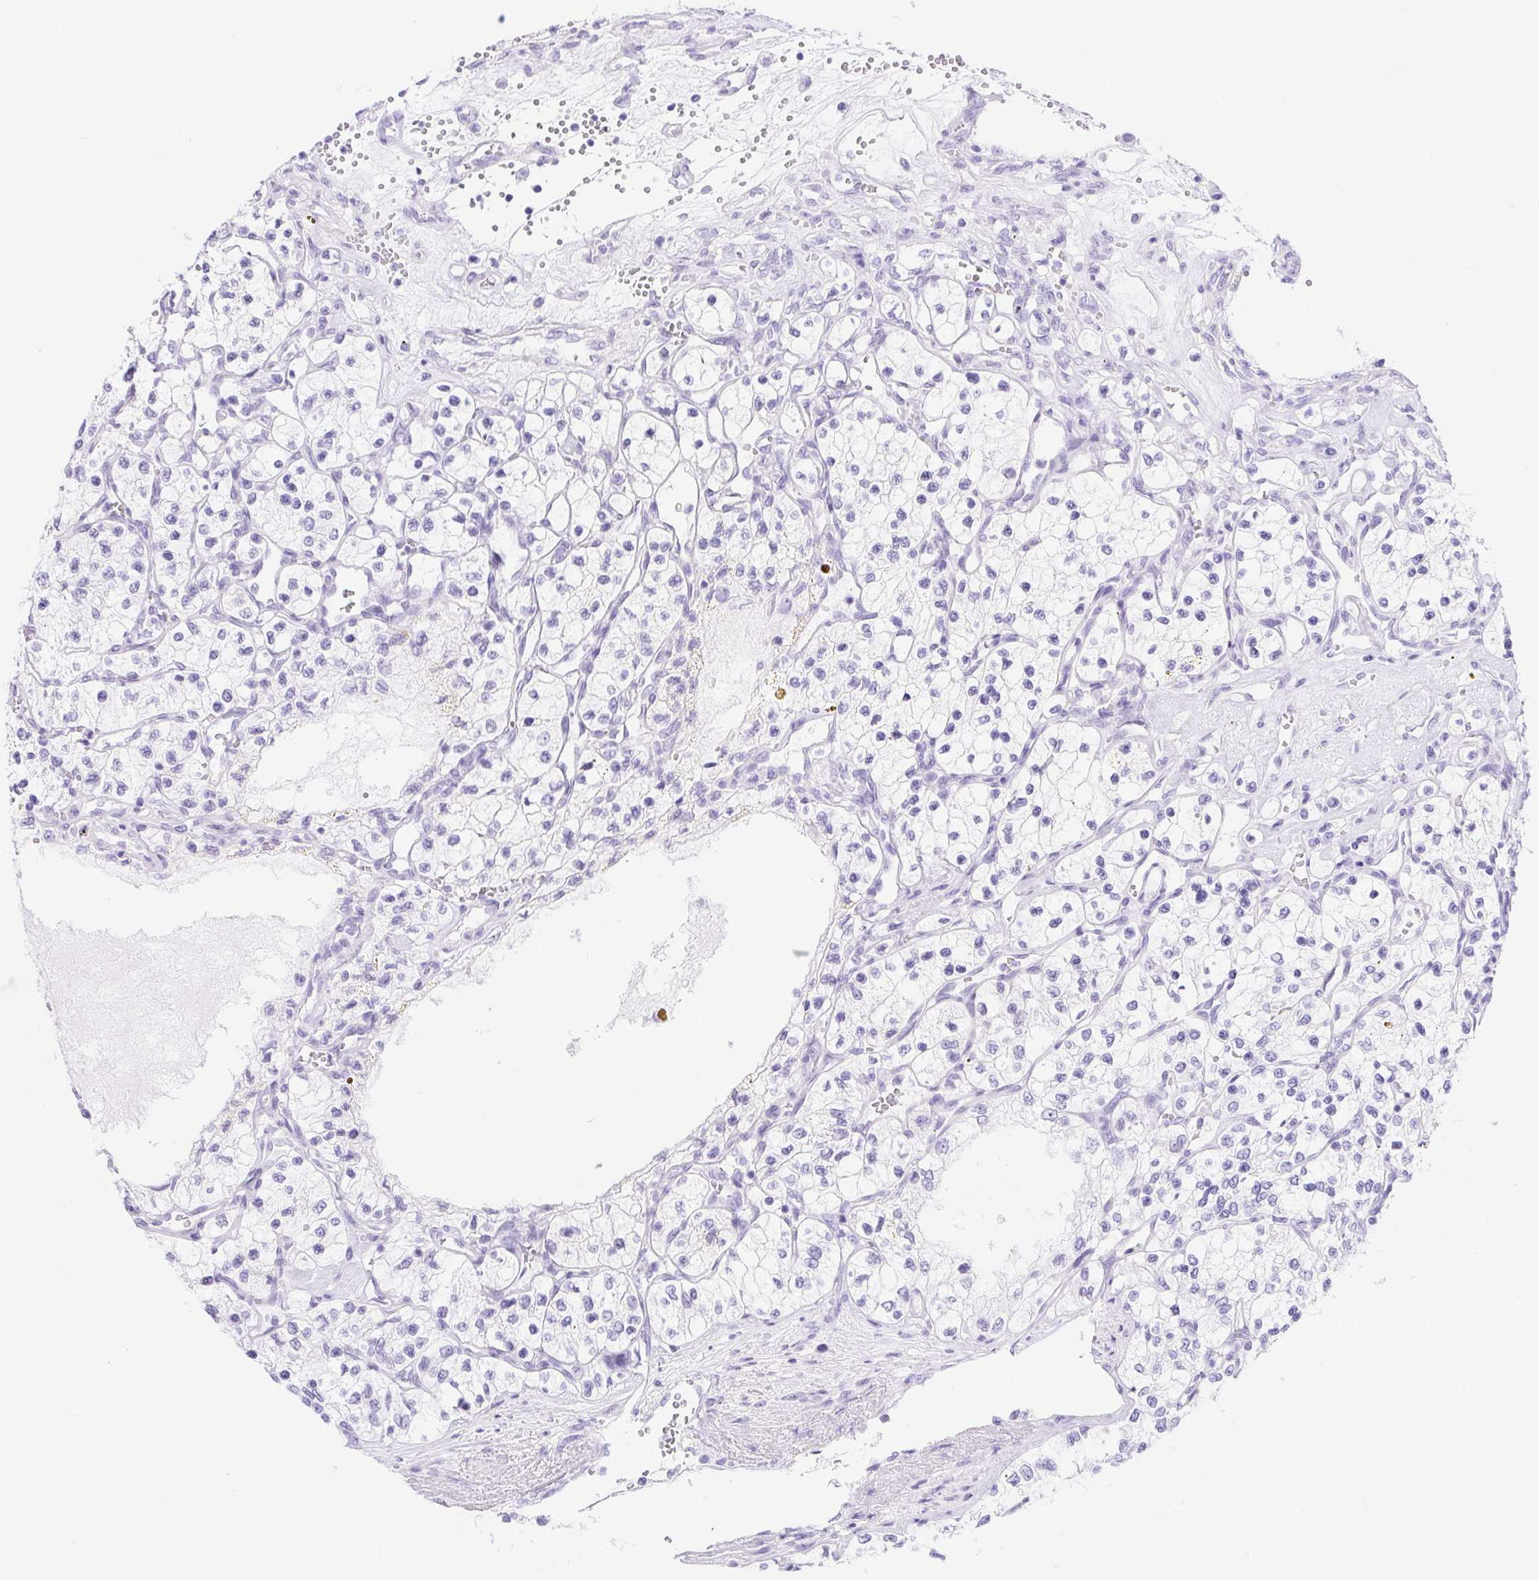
{"staining": {"intensity": "negative", "quantity": "none", "location": "none"}, "tissue": "renal cancer", "cell_type": "Tumor cells", "image_type": "cancer", "snomed": [{"axis": "morphology", "description": "Adenocarcinoma, NOS"}, {"axis": "topography", "description": "Kidney"}], "caption": "DAB immunohistochemical staining of human renal cancer (adenocarcinoma) exhibits no significant staining in tumor cells. (Immunohistochemistry (ihc), brightfield microscopy, high magnification).", "gene": "ERP27", "patient": {"sex": "female", "age": 69}}